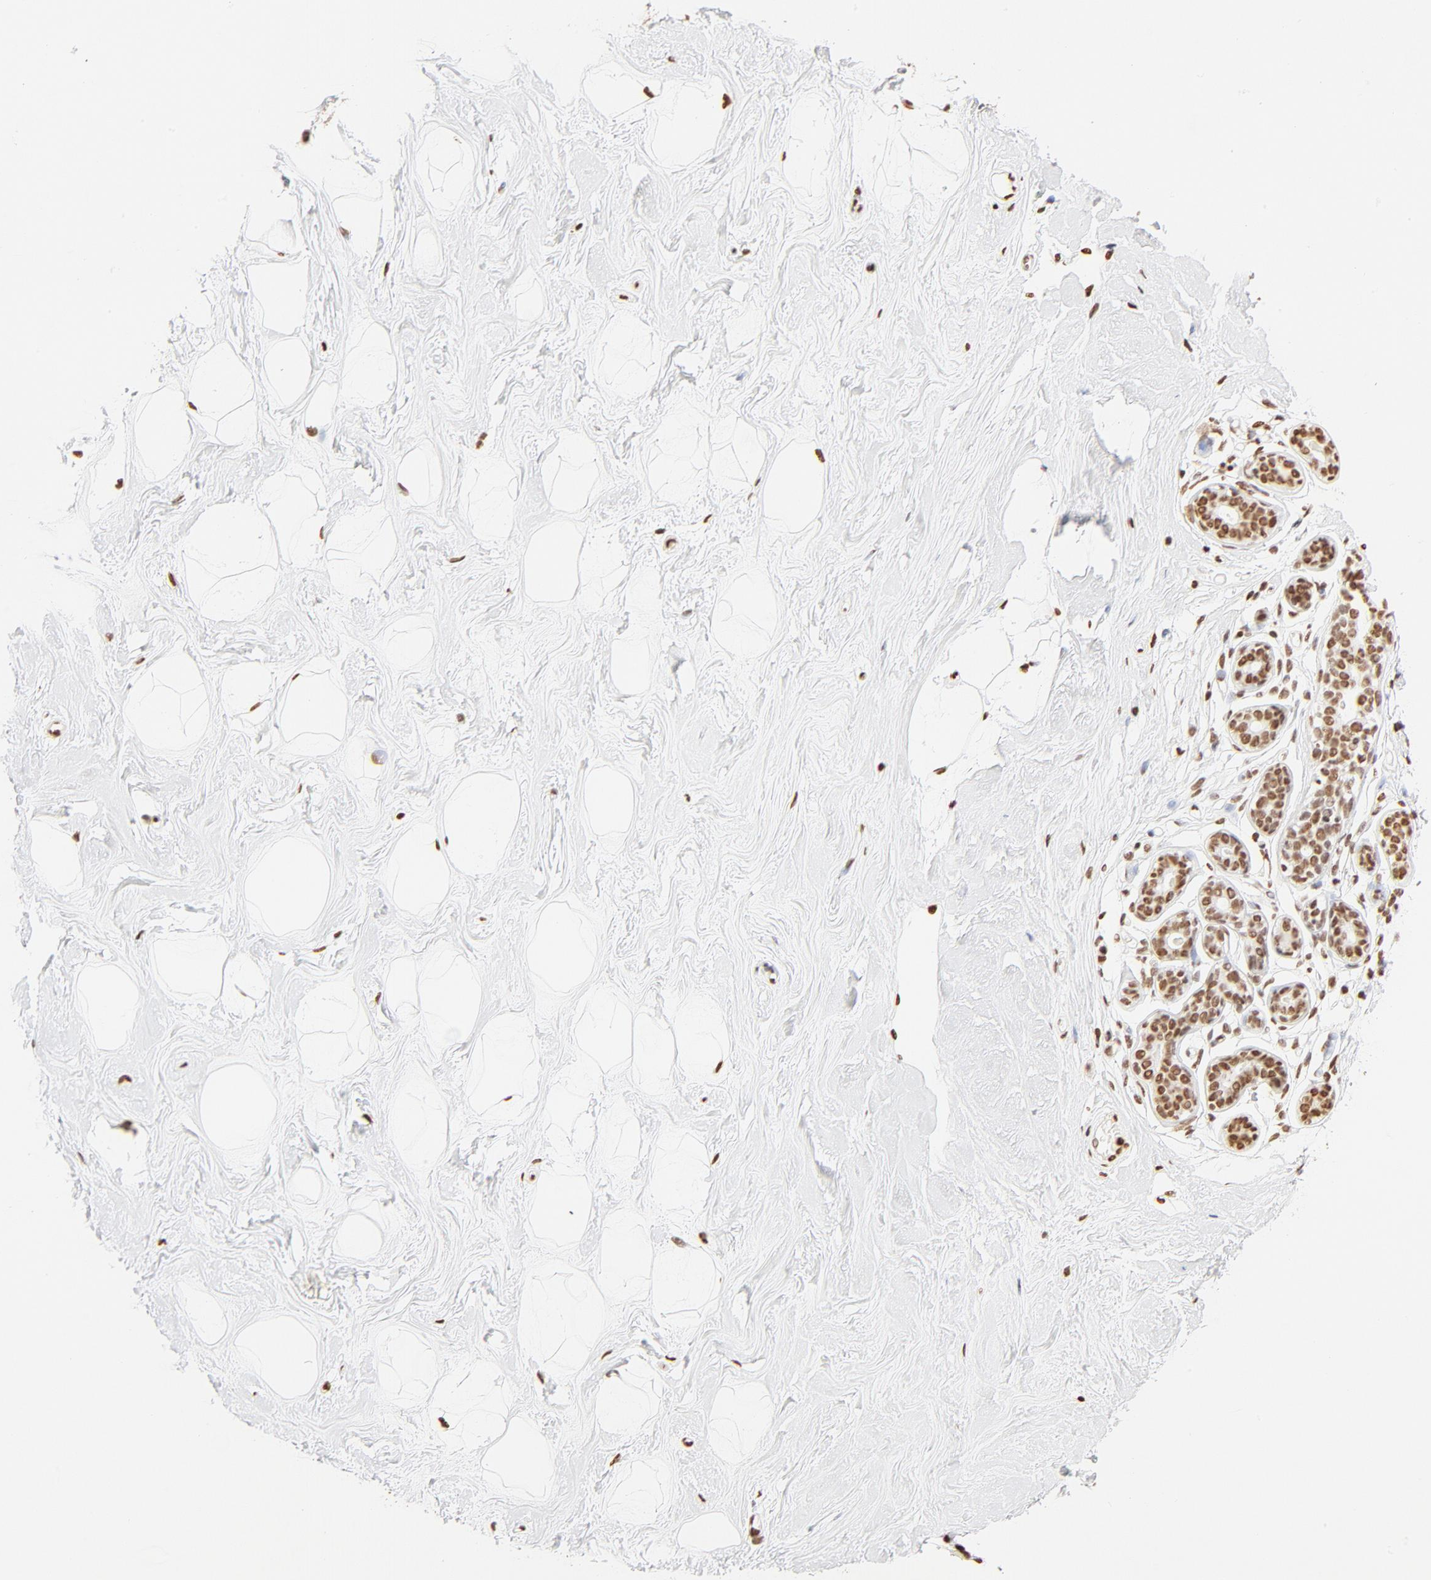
{"staining": {"intensity": "strong", "quantity": ">75%", "location": "nuclear"}, "tissue": "breast", "cell_type": "Adipocytes", "image_type": "normal", "snomed": [{"axis": "morphology", "description": "Normal tissue, NOS"}, {"axis": "topography", "description": "Breast"}], "caption": "Immunohistochemistry histopathology image of benign breast: human breast stained using immunohistochemistry shows high levels of strong protein expression localized specifically in the nuclear of adipocytes, appearing as a nuclear brown color.", "gene": "ZNF540", "patient": {"sex": "female", "age": 23}}